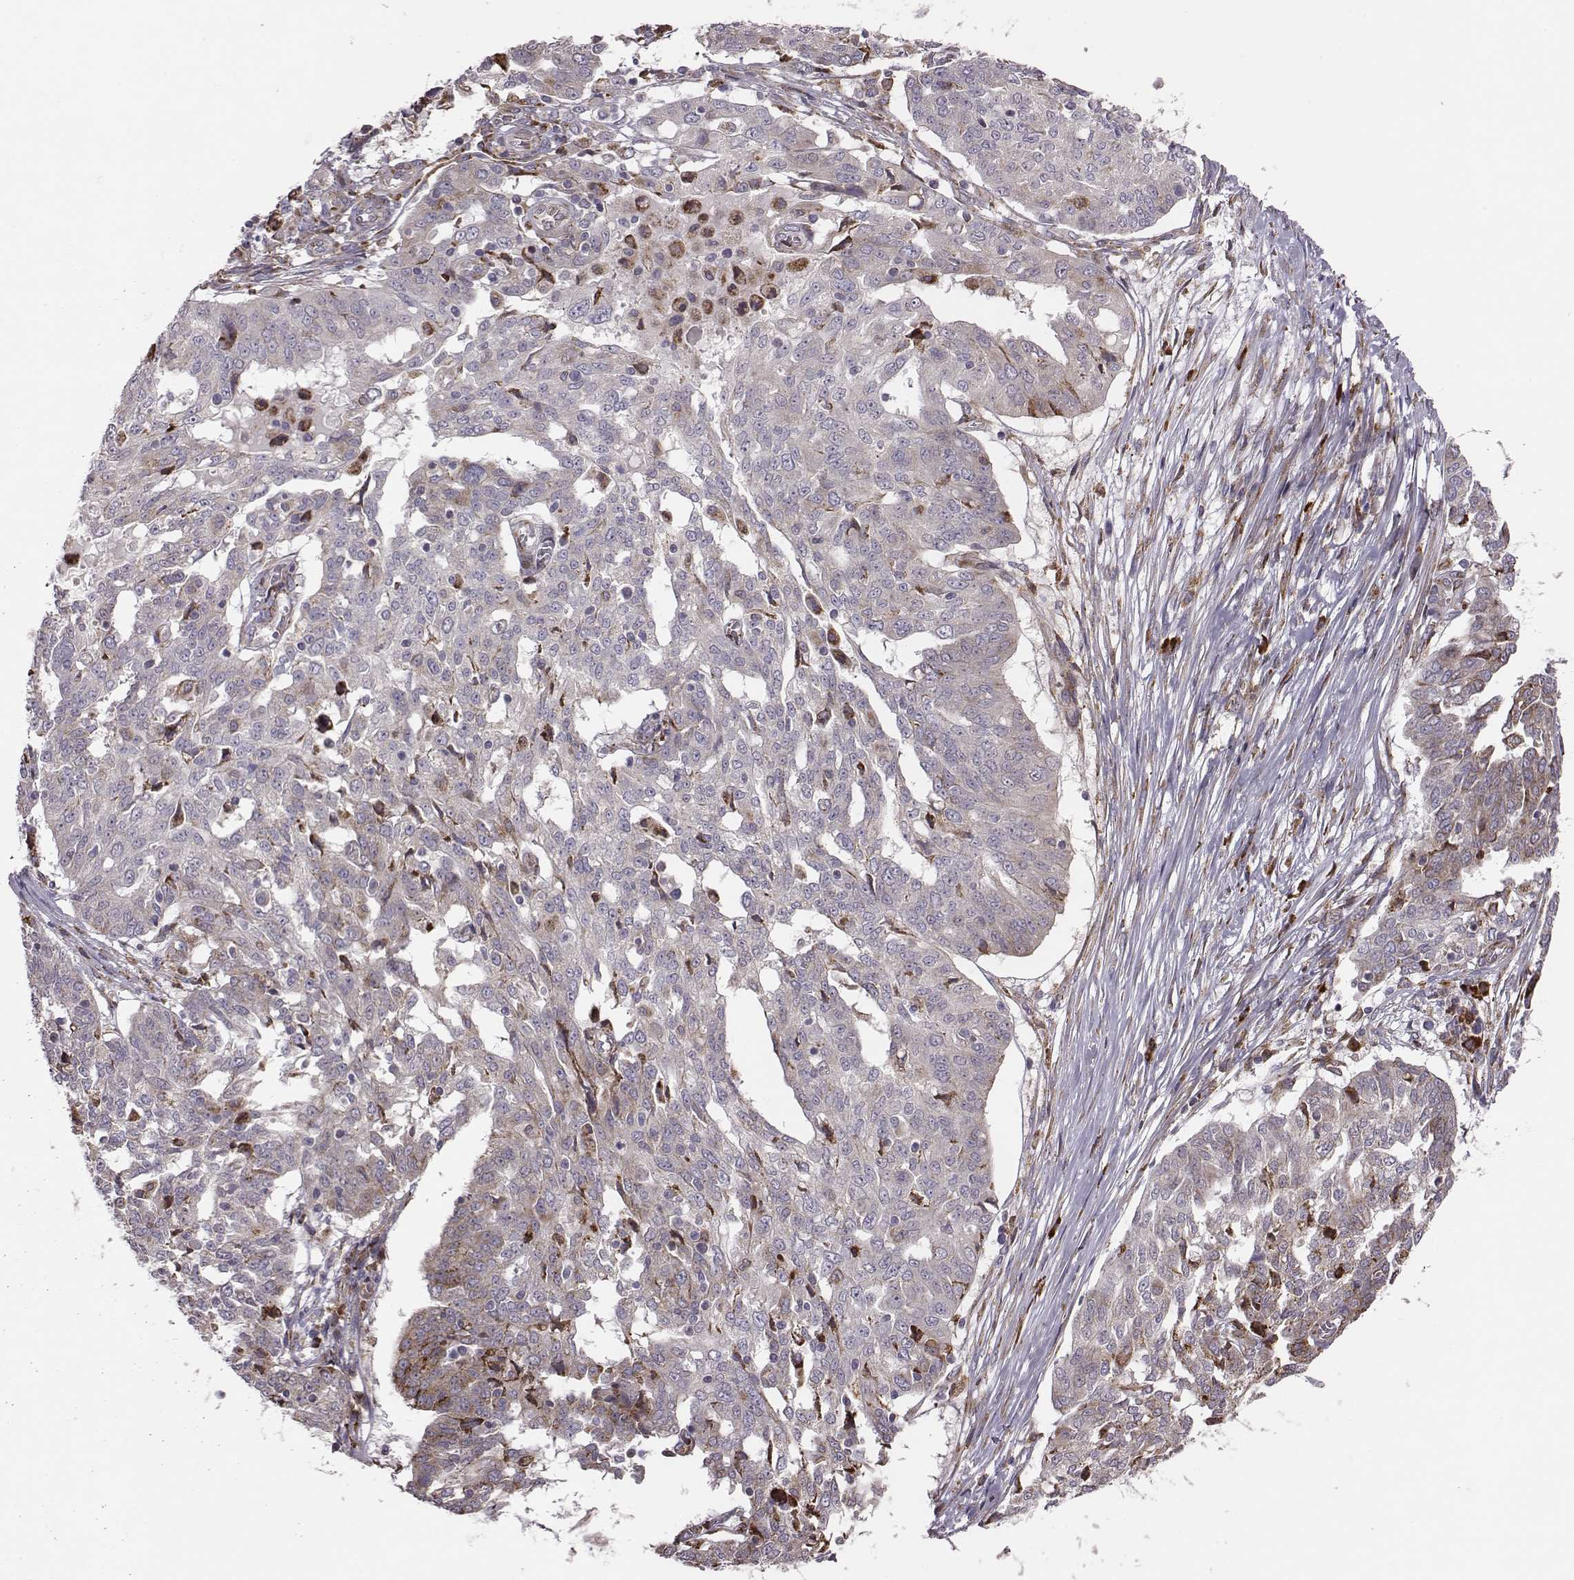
{"staining": {"intensity": "weak", "quantity": "<25%", "location": "cytoplasmic/membranous"}, "tissue": "ovarian cancer", "cell_type": "Tumor cells", "image_type": "cancer", "snomed": [{"axis": "morphology", "description": "Cystadenocarcinoma, serous, NOS"}, {"axis": "topography", "description": "Ovary"}], "caption": "This histopathology image is of ovarian cancer stained with immunohistochemistry to label a protein in brown with the nuclei are counter-stained blue. There is no staining in tumor cells.", "gene": "SELENOI", "patient": {"sex": "female", "age": 67}}